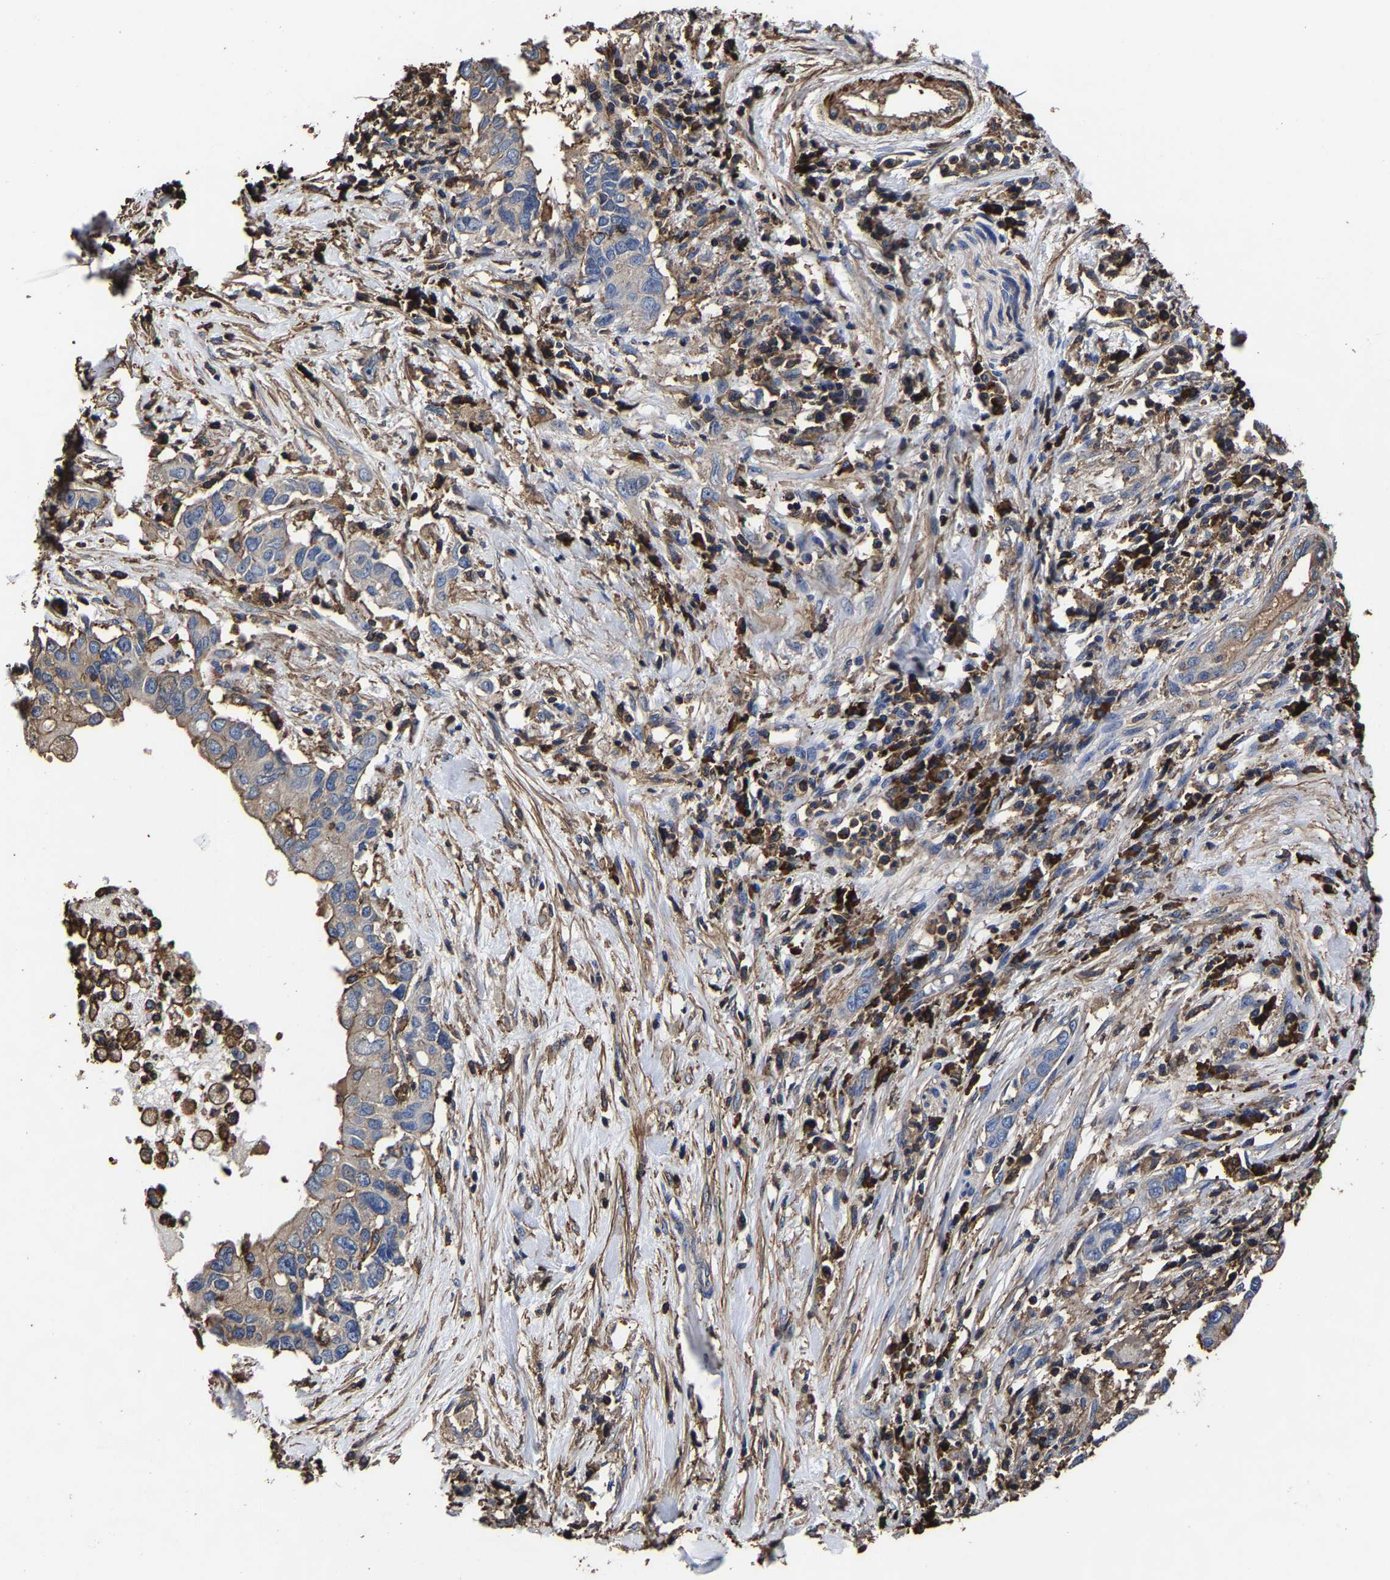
{"staining": {"intensity": "weak", "quantity": "<25%", "location": "cytoplasmic/membranous"}, "tissue": "pancreatic cancer", "cell_type": "Tumor cells", "image_type": "cancer", "snomed": [{"axis": "morphology", "description": "Adenocarcinoma, NOS"}, {"axis": "topography", "description": "Pancreas"}], "caption": "Immunohistochemistry of human pancreatic adenocarcinoma exhibits no positivity in tumor cells.", "gene": "SSH3", "patient": {"sex": "female", "age": 56}}